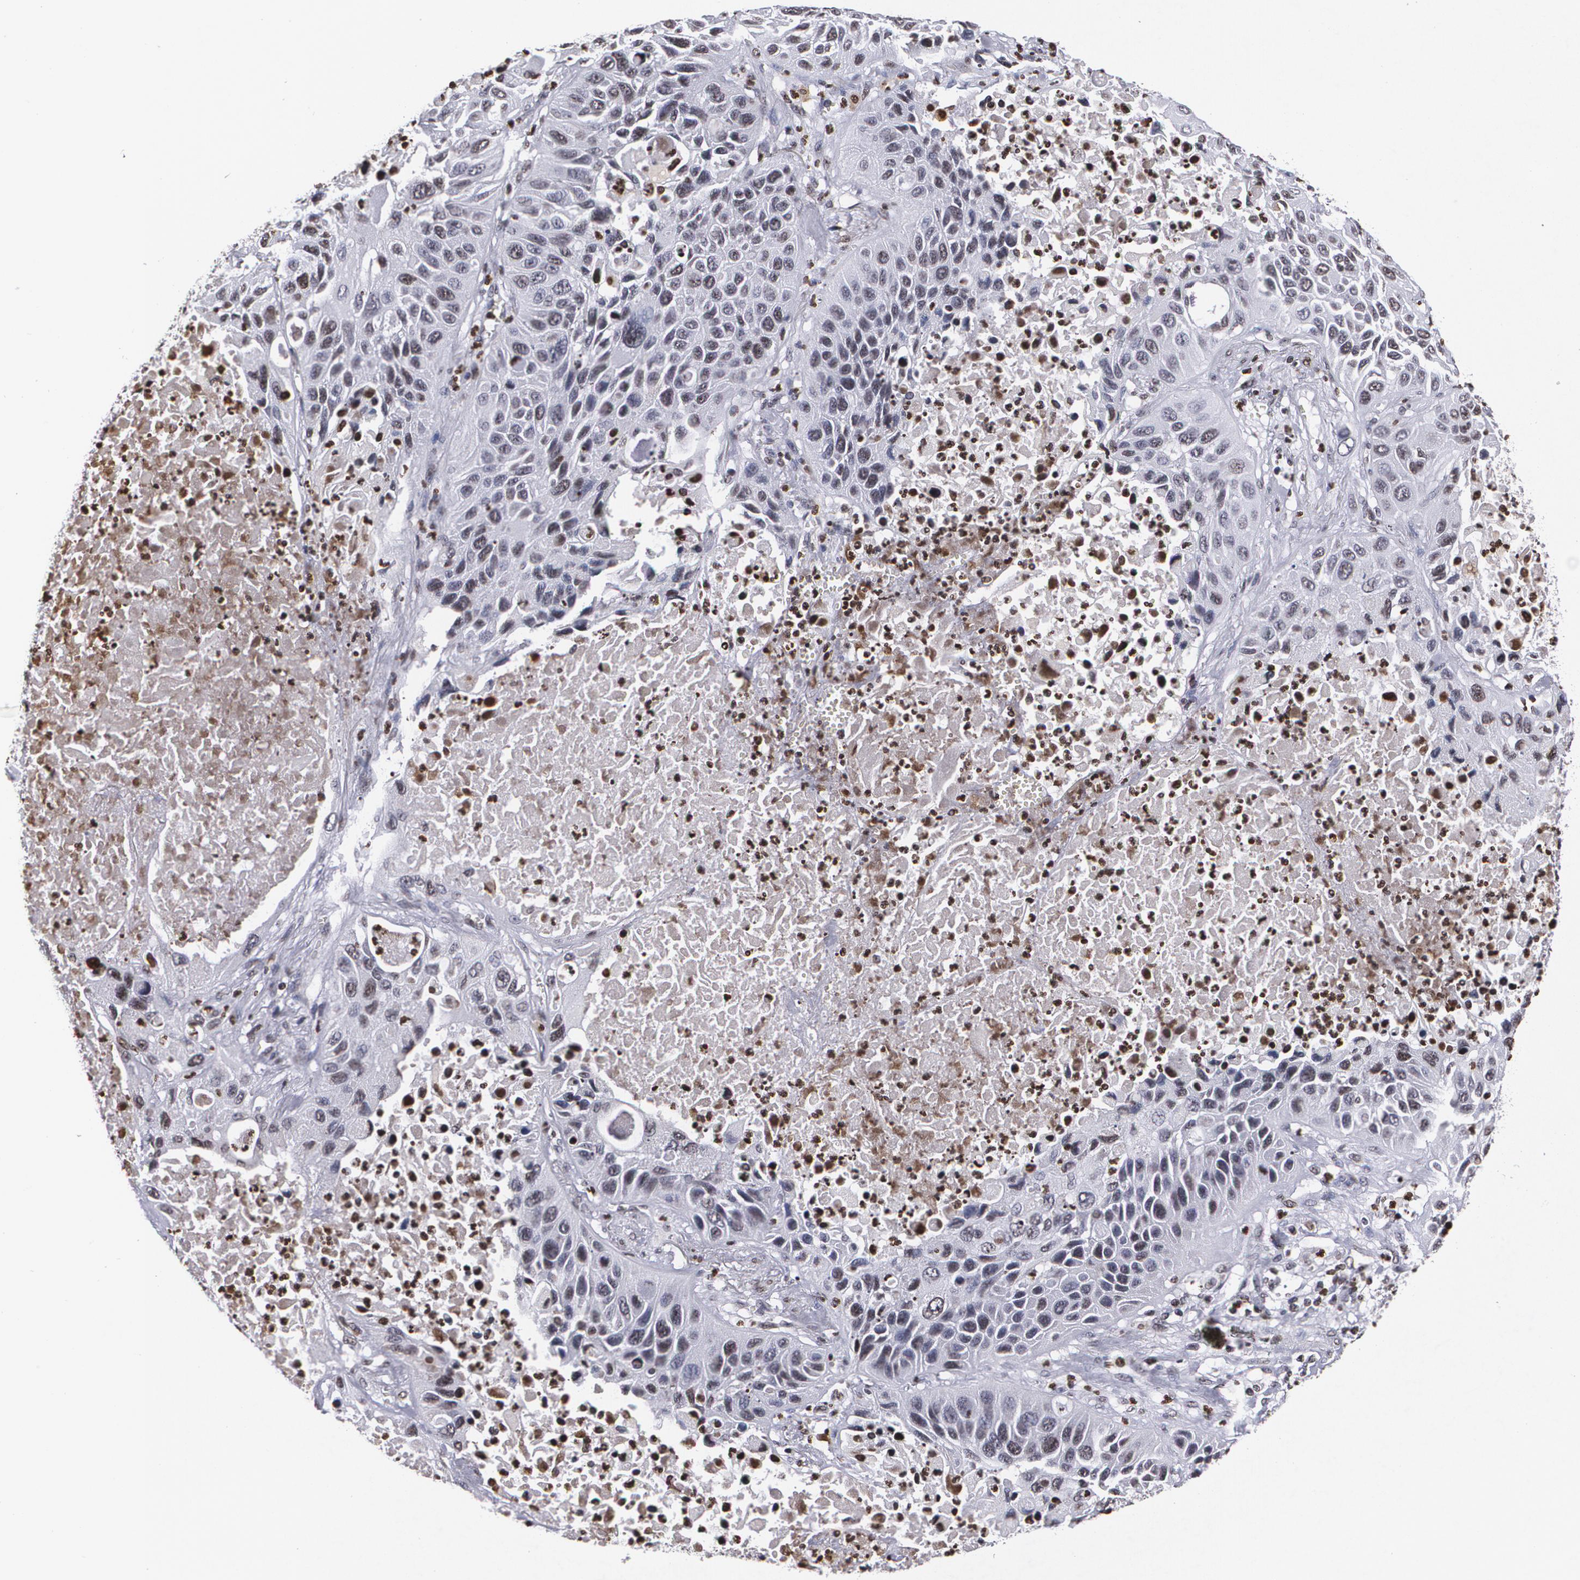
{"staining": {"intensity": "moderate", "quantity": "<25%", "location": "nuclear"}, "tissue": "lung cancer", "cell_type": "Tumor cells", "image_type": "cancer", "snomed": [{"axis": "morphology", "description": "Squamous cell carcinoma, NOS"}, {"axis": "topography", "description": "Lung"}], "caption": "Immunohistochemistry (IHC) (DAB) staining of human squamous cell carcinoma (lung) displays moderate nuclear protein expression in approximately <25% of tumor cells. Immunohistochemistry stains the protein of interest in brown and the nuclei are stained blue.", "gene": "MVP", "patient": {"sex": "female", "age": 76}}